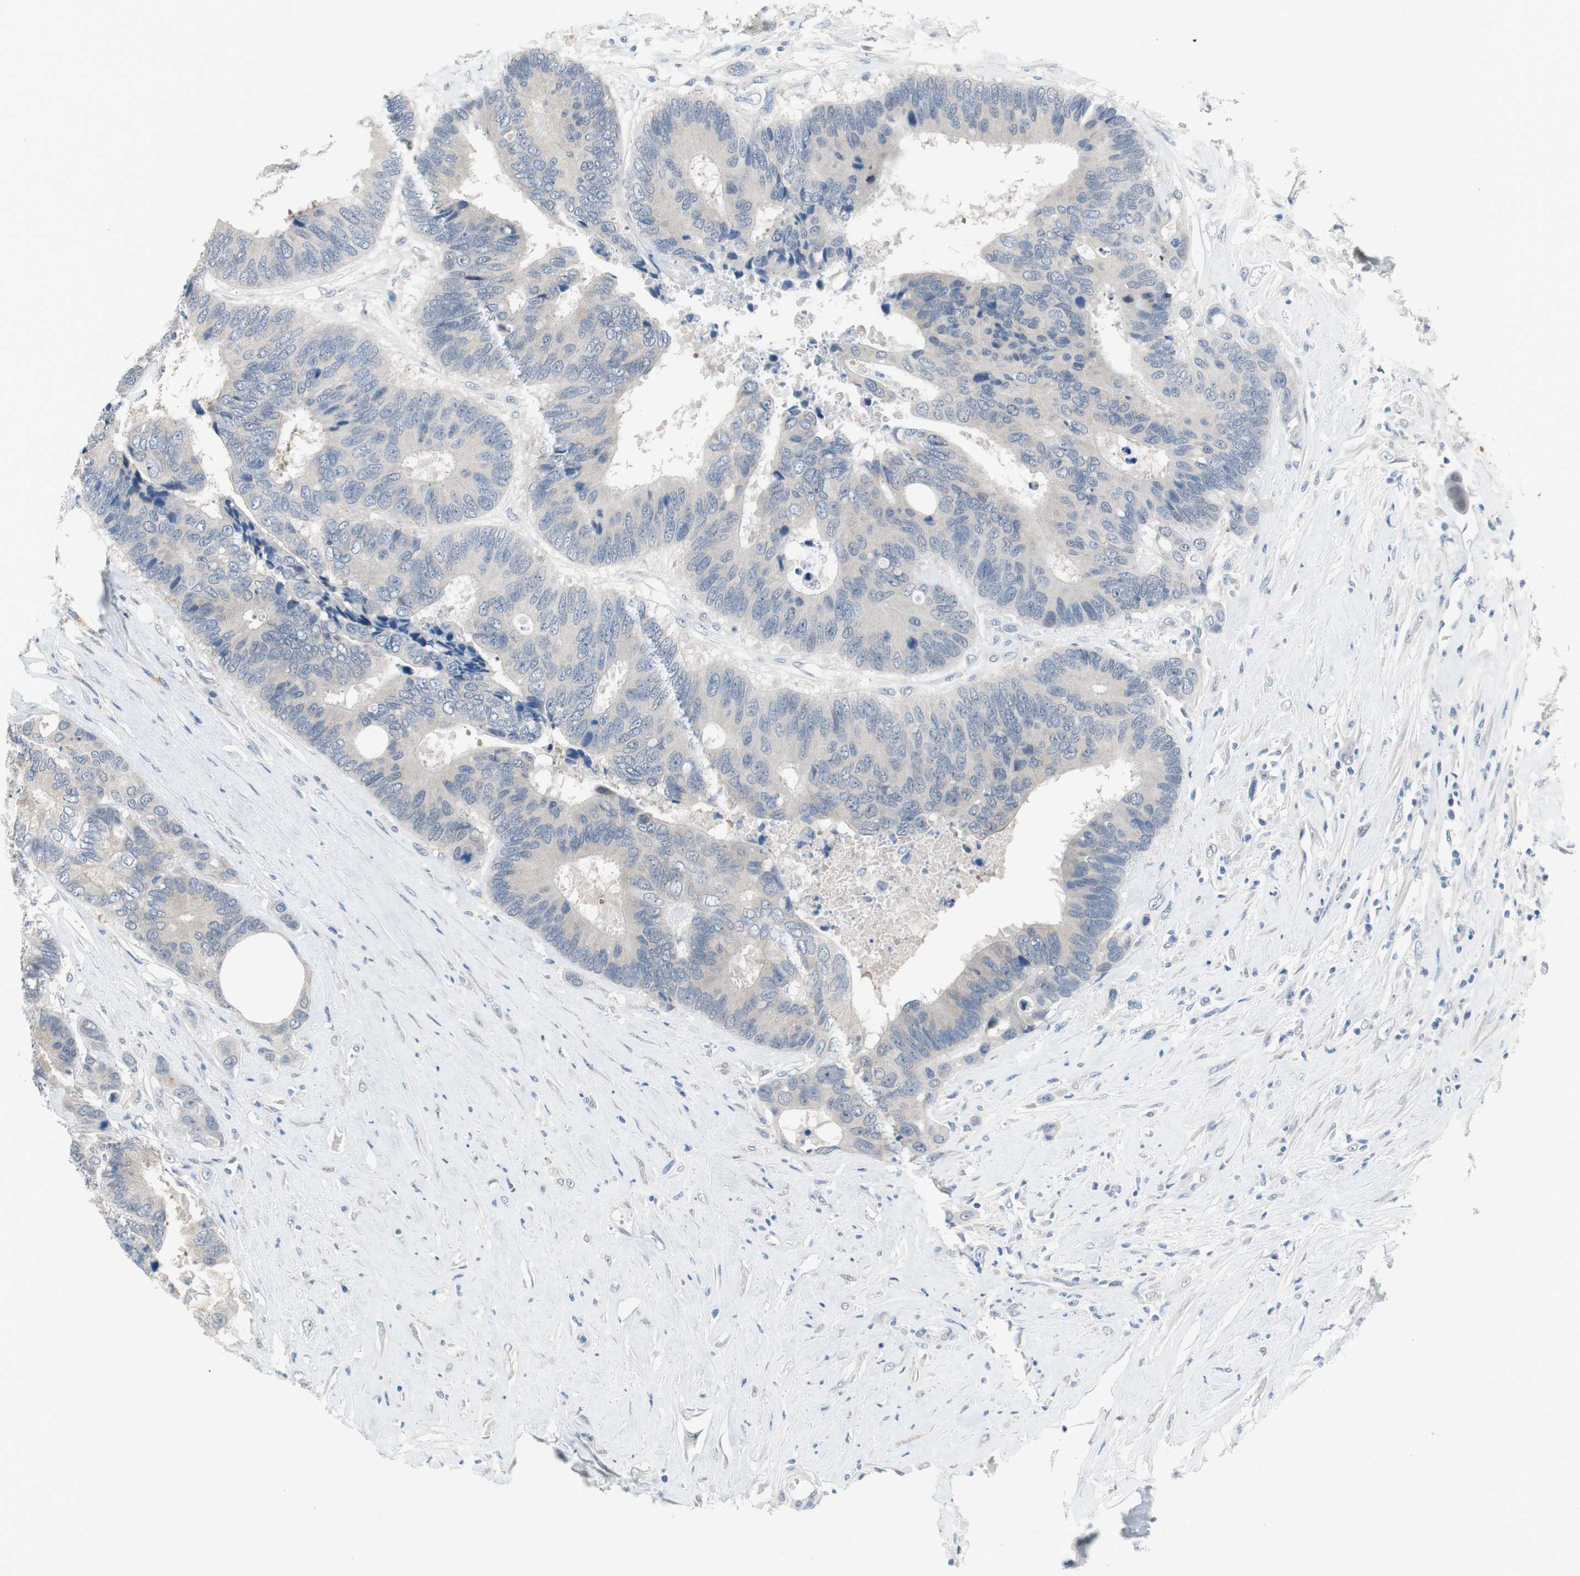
{"staining": {"intensity": "negative", "quantity": "none", "location": "none"}, "tissue": "colorectal cancer", "cell_type": "Tumor cells", "image_type": "cancer", "snomed": [{"axis": "morphology", "description": "Adenocarcinoma, NOS"}, {"axis": "topography", "description": "Rectum"}], "caption": "An IHC micrograph of colorectal cancer is shown. There is no staining in tumor cells of colorectal cancer.", "gene": "GRHL1", "patient": {"sex": "male", "age": 55}}